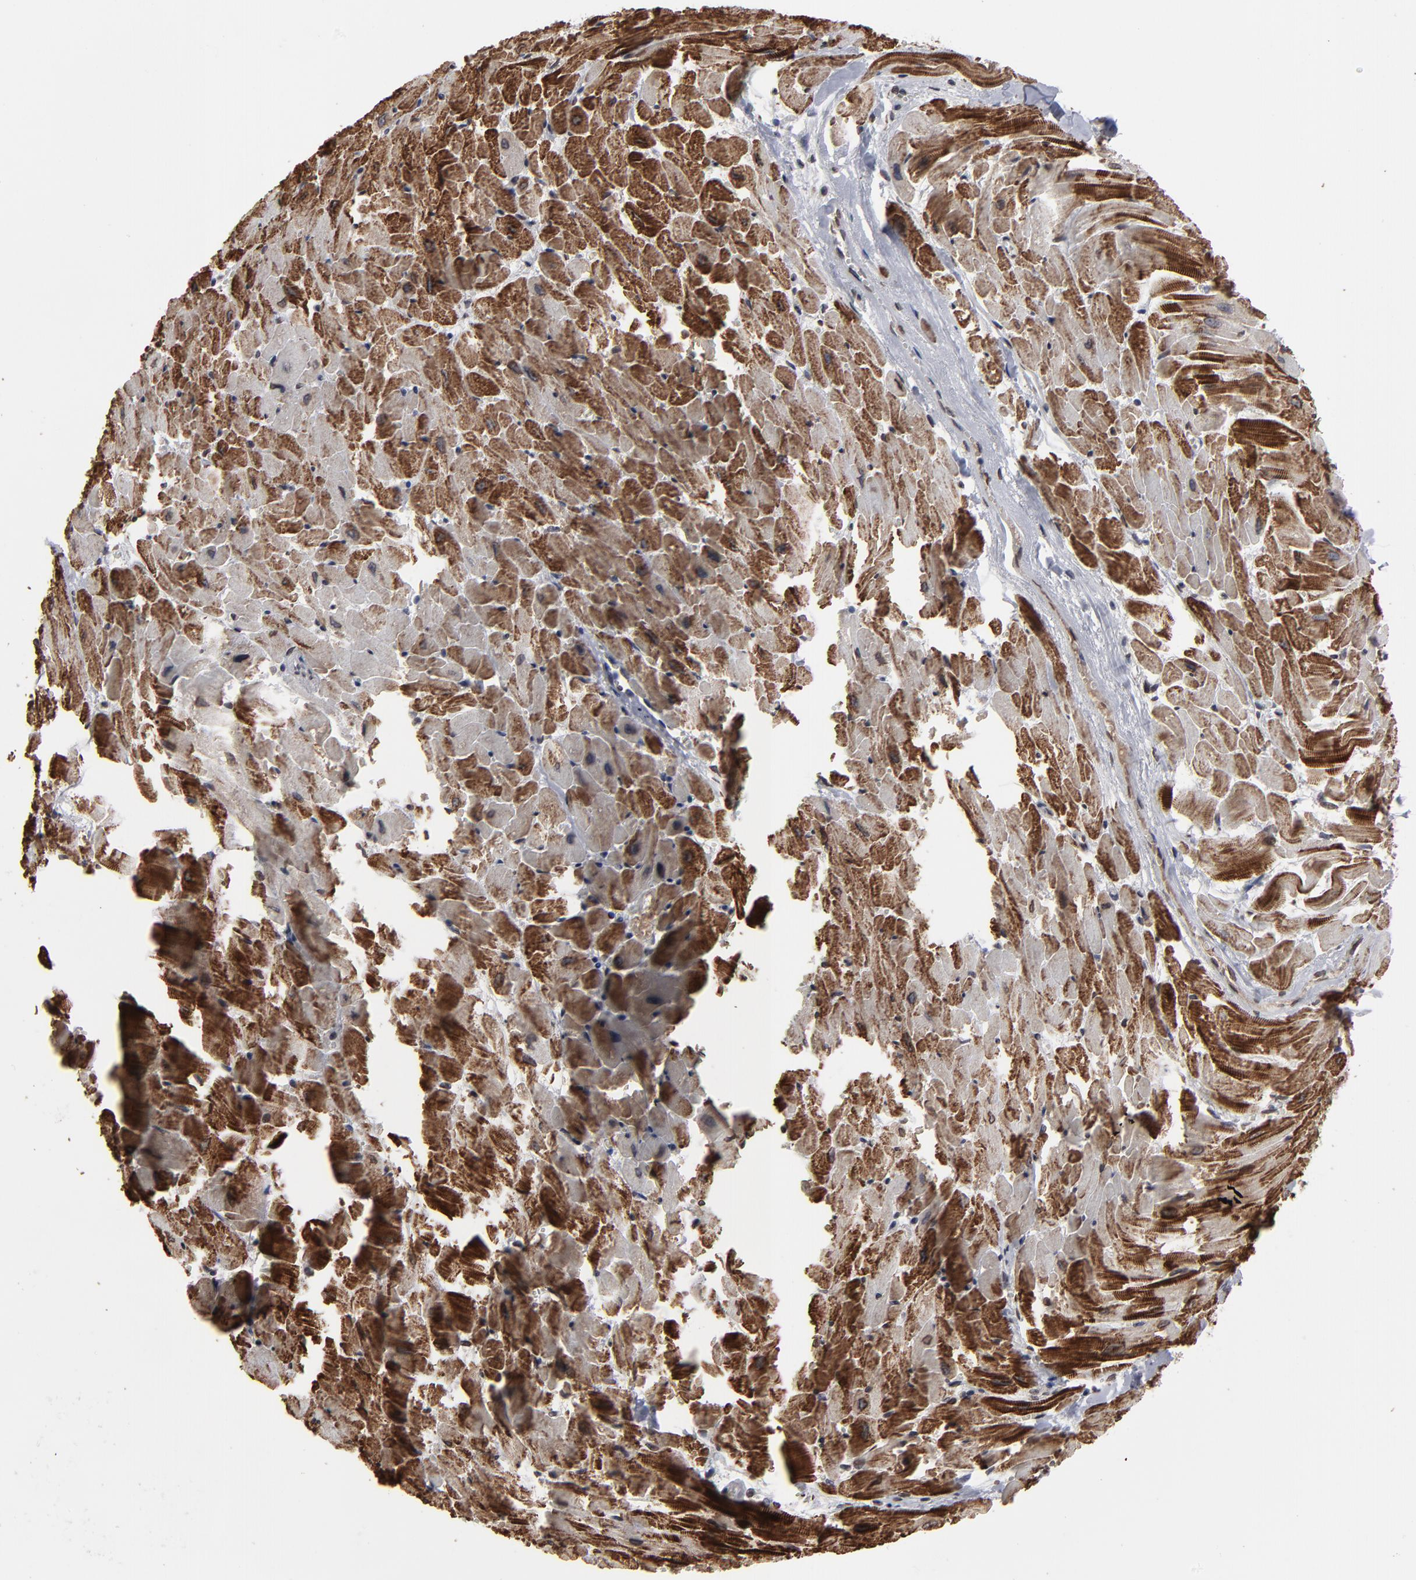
{"staining": {"intensity": "moderate", "quantity": "25%-75%", "location": "cytoplasmic/membranous"}, "tissue": "heart muscle", "cell_type": "Cardiomyocytes", "image_type": "normal", "snomed": [{"axis": "morphology", "description": "Normal tissue, NOS"}, {"axis": "topography", "description": "Heart"}], "caption": "Brown immunohistochemical staining in normal heart muscle reveals moderate cytoplasmic/membranous expression in approximately 25%-75% of cardiomyocytes.", "gene": "BAZ1A", "patient": {"sex": "female", "age": 19}}